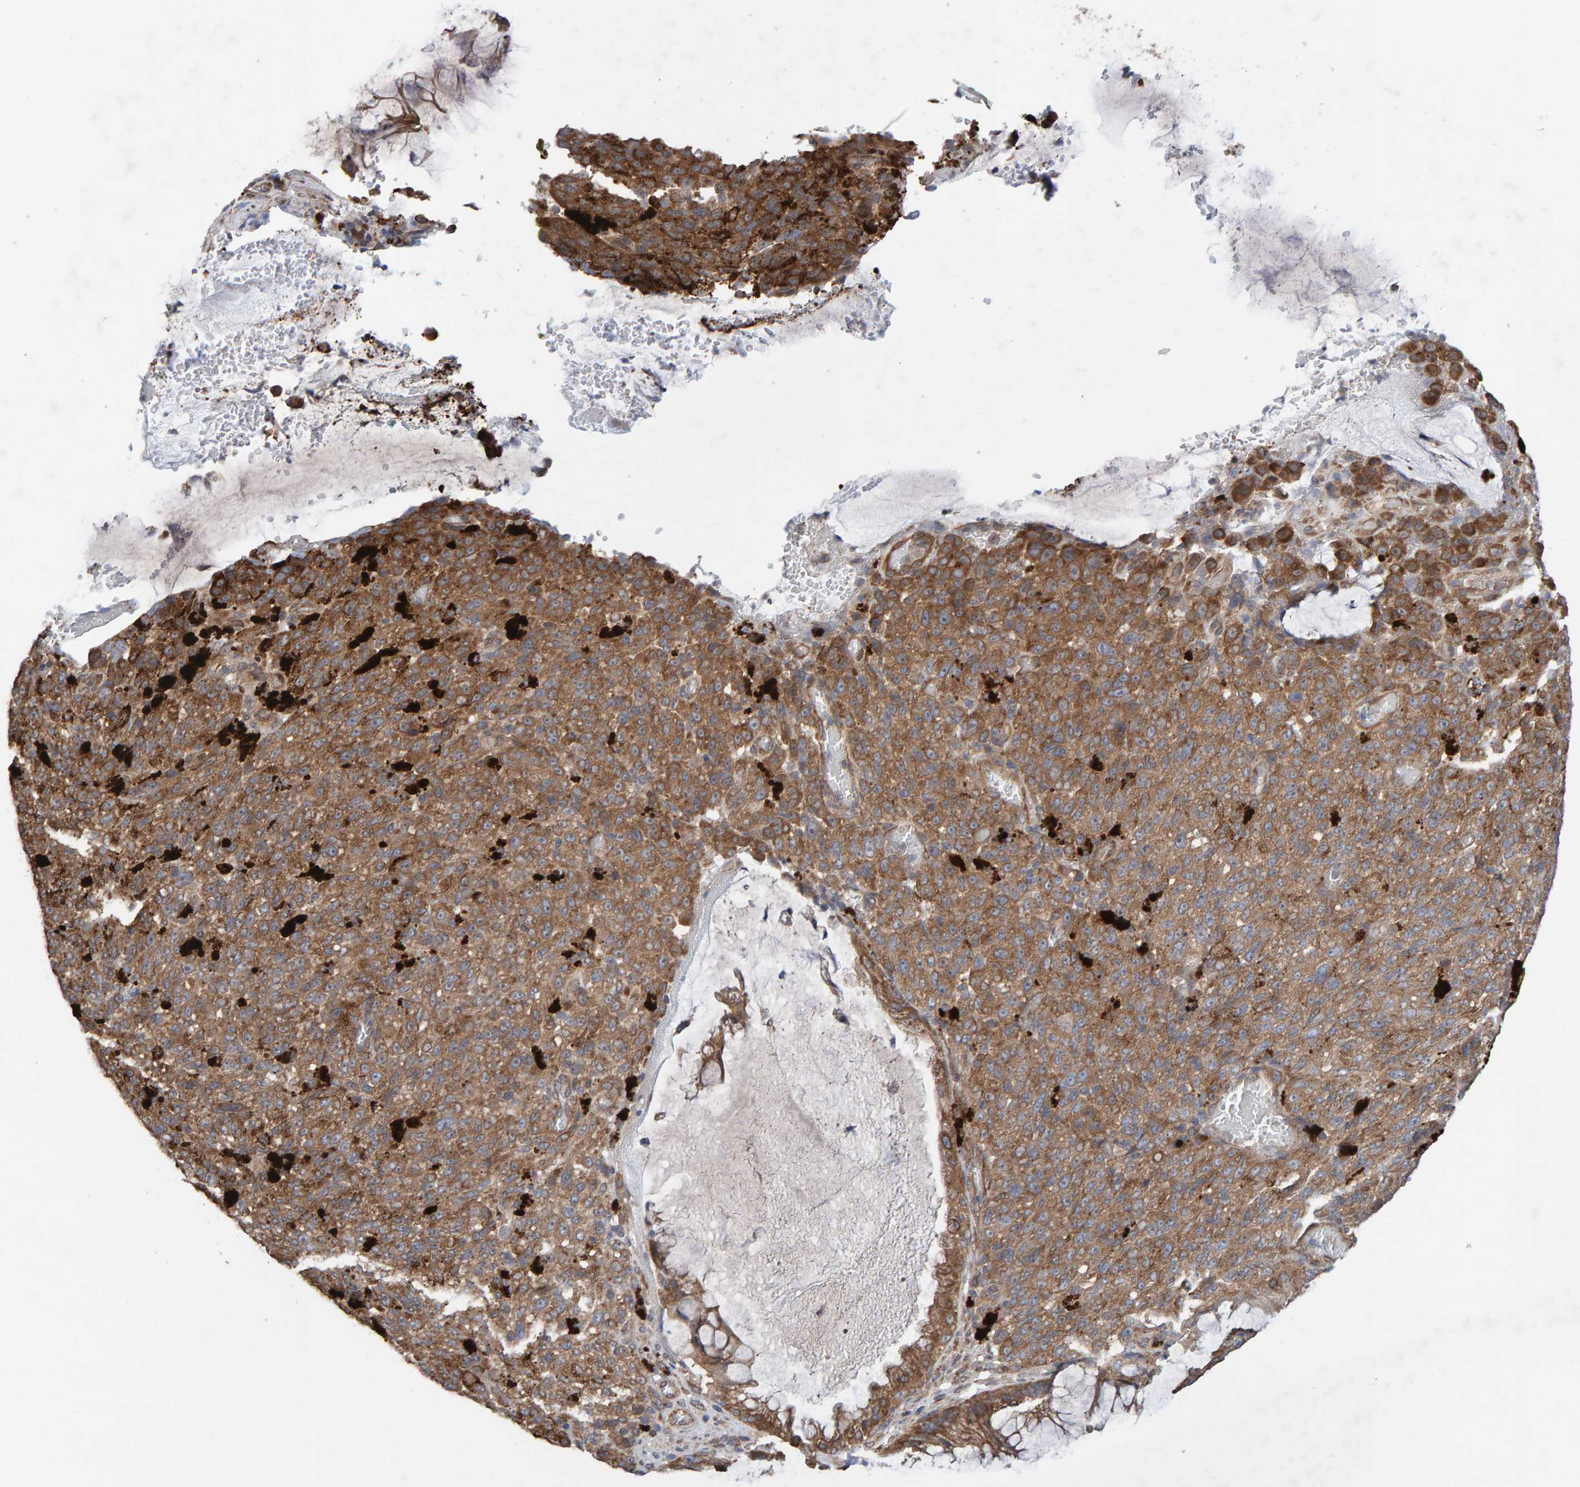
{"staining": {"intensity": "moderate", "quantity": ">75%", "location": "cytoplasmic/membranous"}, "tissue": "melanoma", "cell_type": "Tumor cells", "image_type": "cancer", "snomed": [{"axis": "morphology", "description": "Malignant melanoma, NOS"}, {"axis": "topography", "description": "Rectum"}], "caption": "Immunohistochemistry (IHC) (DAB (3,3'-diaminobenzidine)) staining of malignant melanoma displays moderate cytoplasmic/membranous protein positivity in about >75% of tumor cells.", "gene": "LRSAM1", "patient": {"sex": "female", "age": 81}}